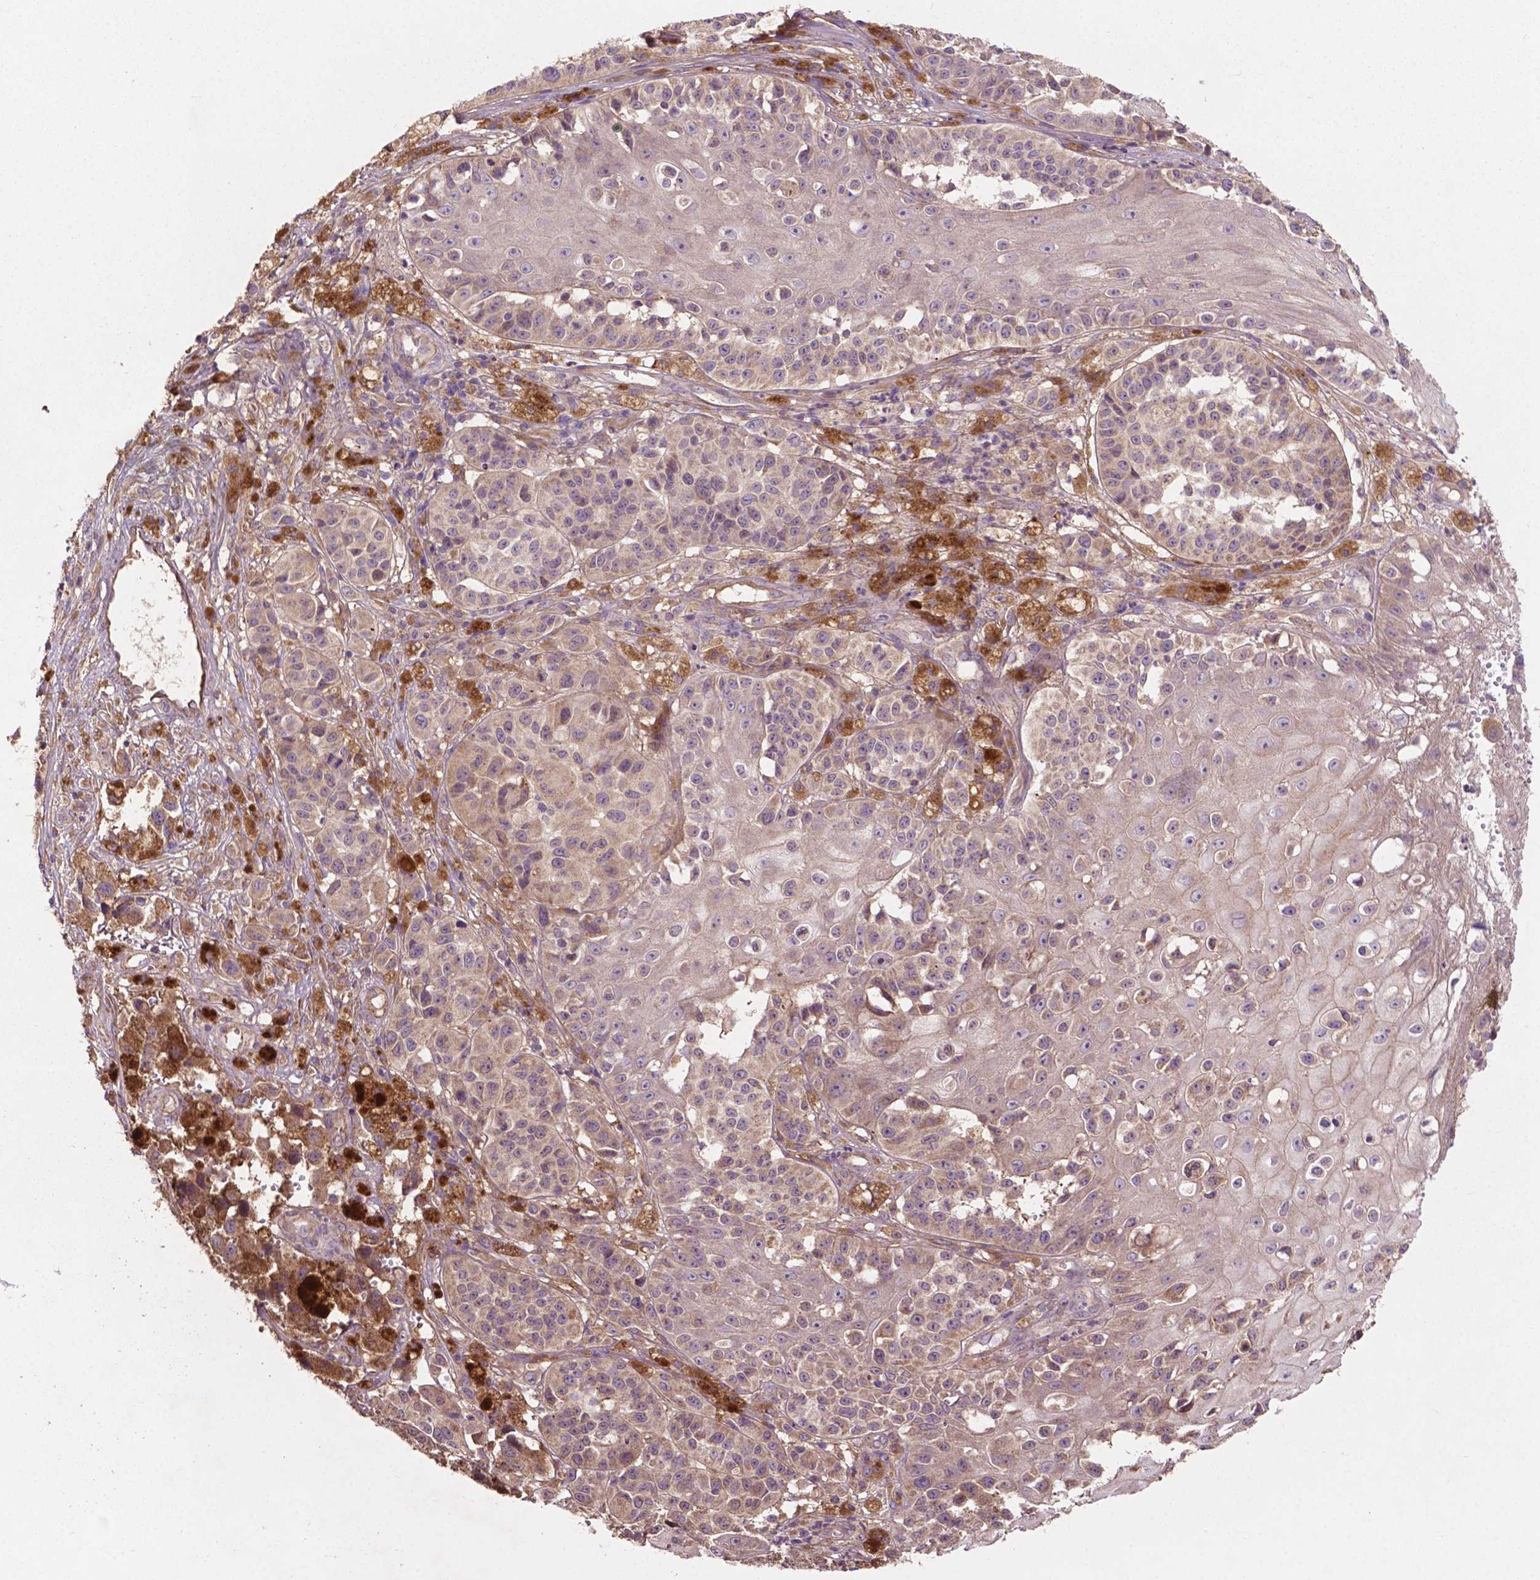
{"staining": {"intensity": "weak", "quantity": "<25%", "location": "cytoplasmic/membranous"}, "tissue": "melanoma", "cell_type": "Tumor cells", "image_type": "cancer", "snomed": [{"axis": "morphology", "description": "Malignant melanoma, NOS"}, {"axis": "topography", "description": "Skin"}], "caption": "Malignant melanoma stained for a protein using immunohistochemistry demonstrates no positivity tumor cells.", "gene": "GJA9", "patient": {"sex": "female", "age": 58}}